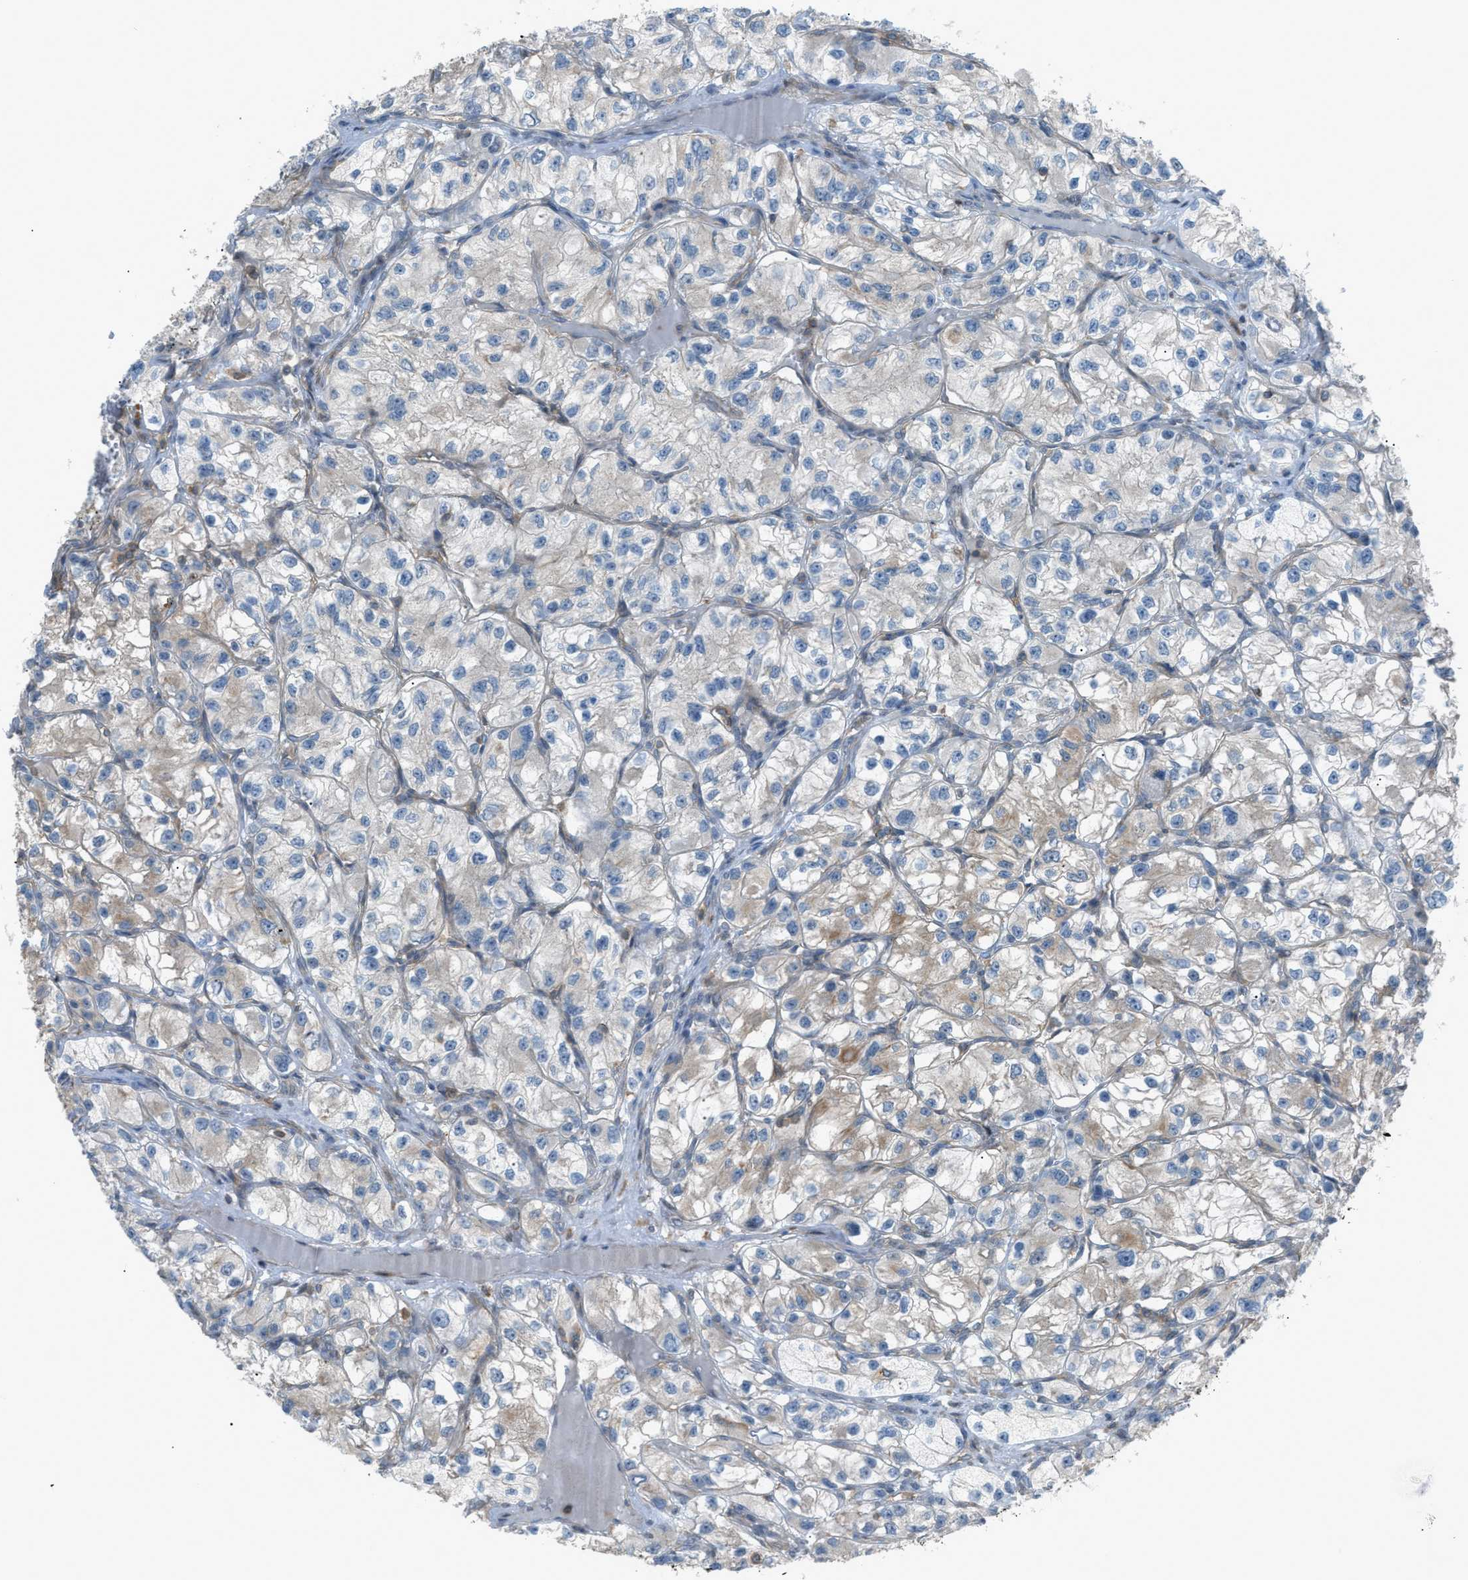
{"staining": {"intensity": "moderate", "quantity": "25%-75%", "location": "cytoplasmic/membranous"}, "tissue": "renal cancer", "cell_type": "Tumor cells", "image_type": "cancer", "snomed": [{"axis": "morphology", "description": "Adenocarcinoma, NOS"}, {"axis": "topography", "description": "Kidney"}], "caption": "There is medium levels of moderate cytoplasmic/membranous staining in tumor cells of renal adenocarcinoma, as demonstrated by immunohistochemical staining (brown color).", "gene": "DYRK1A", "patient": {"sex": "female", "age": 57}}